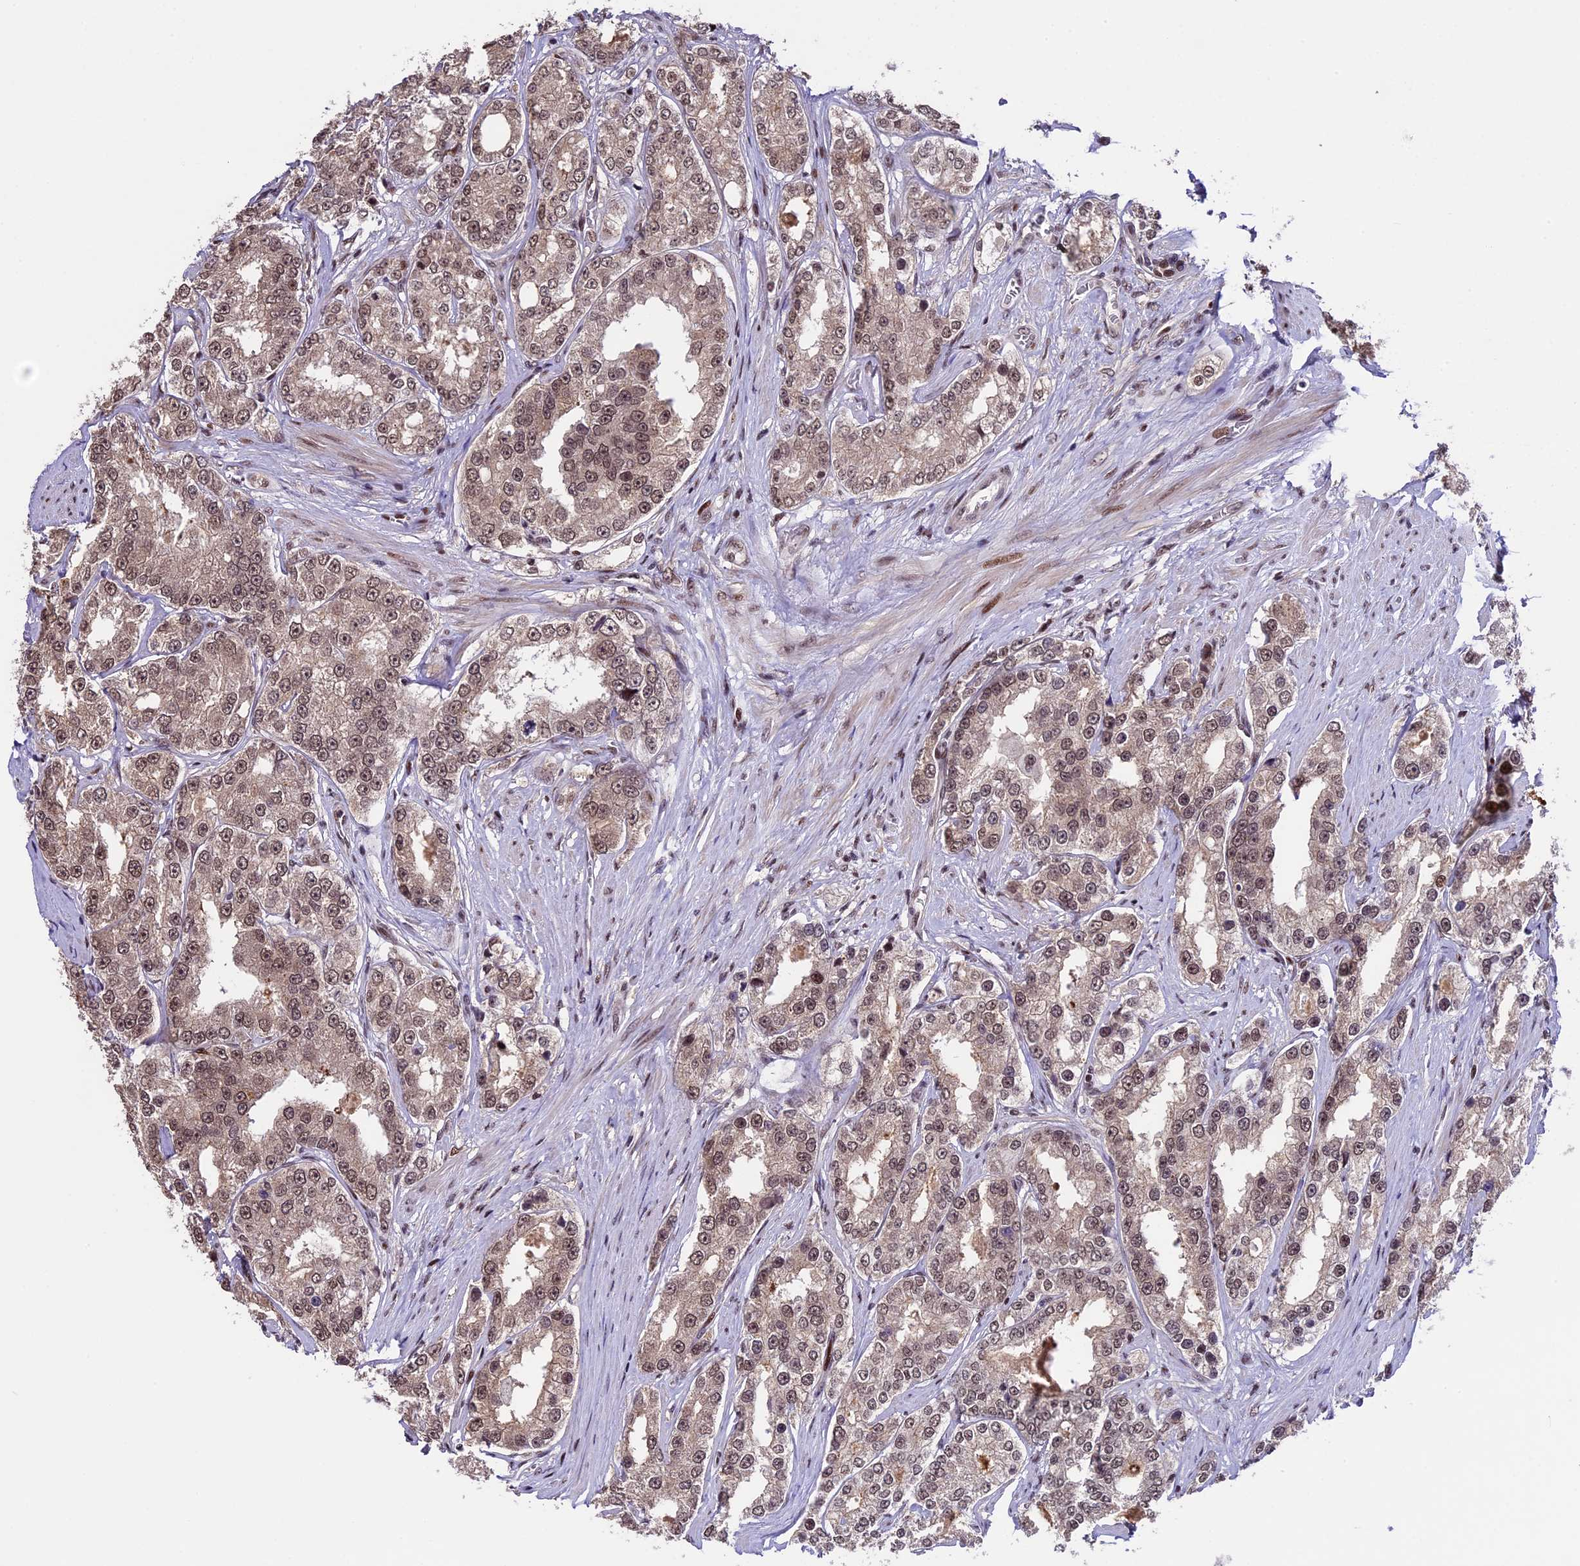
{"staining": {"intensity": "moderate", "quantity": ">75%", "location": "nuclear"}, "tissue": "prostate cancer", "cell_type": "Tumor cells", "image_type": "cancer", "snomed": [{"axis": "morphology", "description": "Normal tissue, NOS"}, {"axis": "morphology", "description": "Adenocarcinoma, High grade"}, {"axis": "topography", "description": "Prostate"}], "caption": "Brown immunohistochemical staining in prostate adenocarcinoma (high-grade) displays moderate nuclear expression in approximately >75% of tumor cells.", "gene": "TCP11L2", "patient": {"sex": "male", "age": 83}}